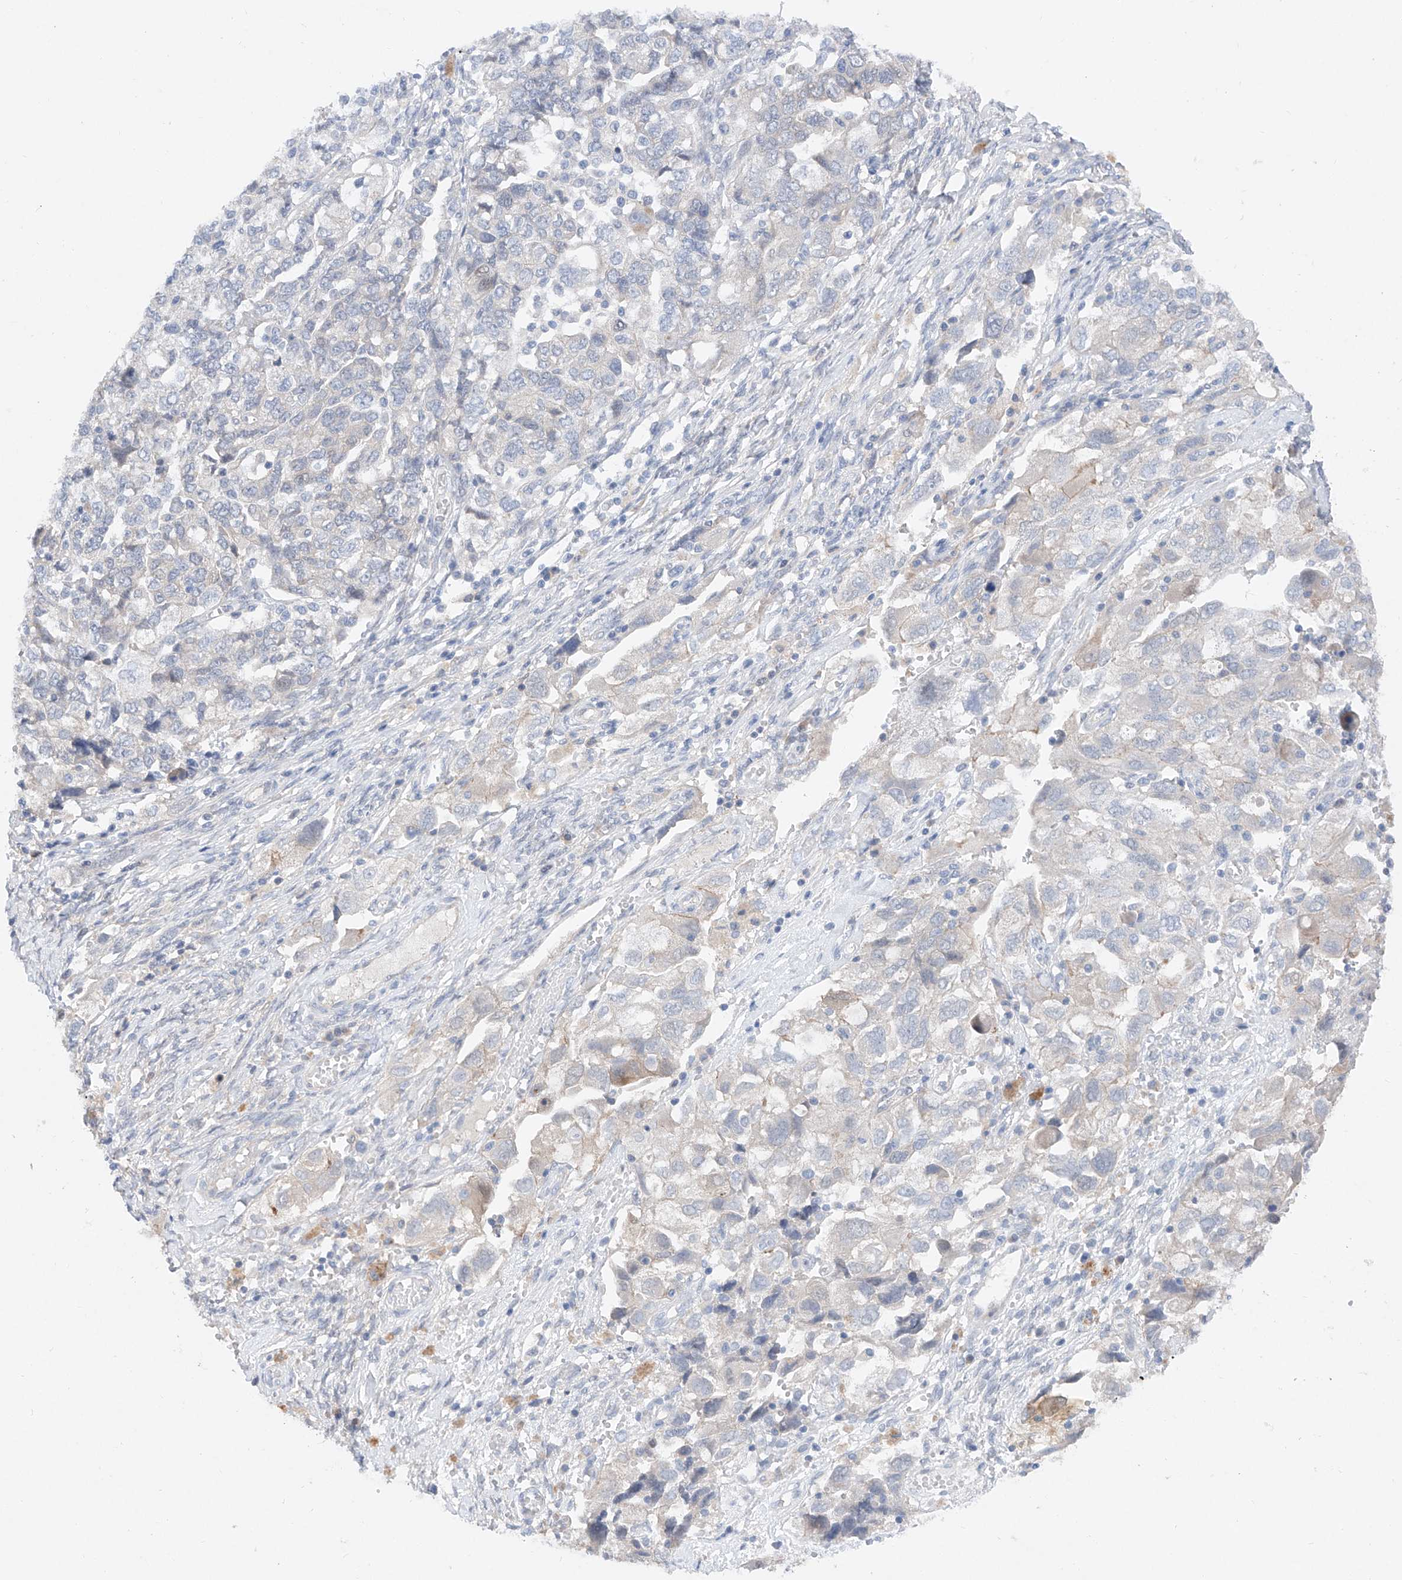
{"staining": {"intensity": "negative", "quantity": "none", "location": "none"}, "tissue": "ovarian cancer", "cell_type": "Tumor cells", "image_type": "cancer", "snomed": [{"axis": "morphology", "description": "Carcinoma, NOS"}, {"axis": "morphology", "description": "Cystadenocarcinoma, serous, NOS"}, {"axis": "topography", "description": "Ovary"}], "caption": "DAB immunohistochemical staining of human carcinoma (ovarian) exhibits no significant positivity in tumor cells.", "gene": "FUCA2", "patient": {"sex": "female", "age": 69}}